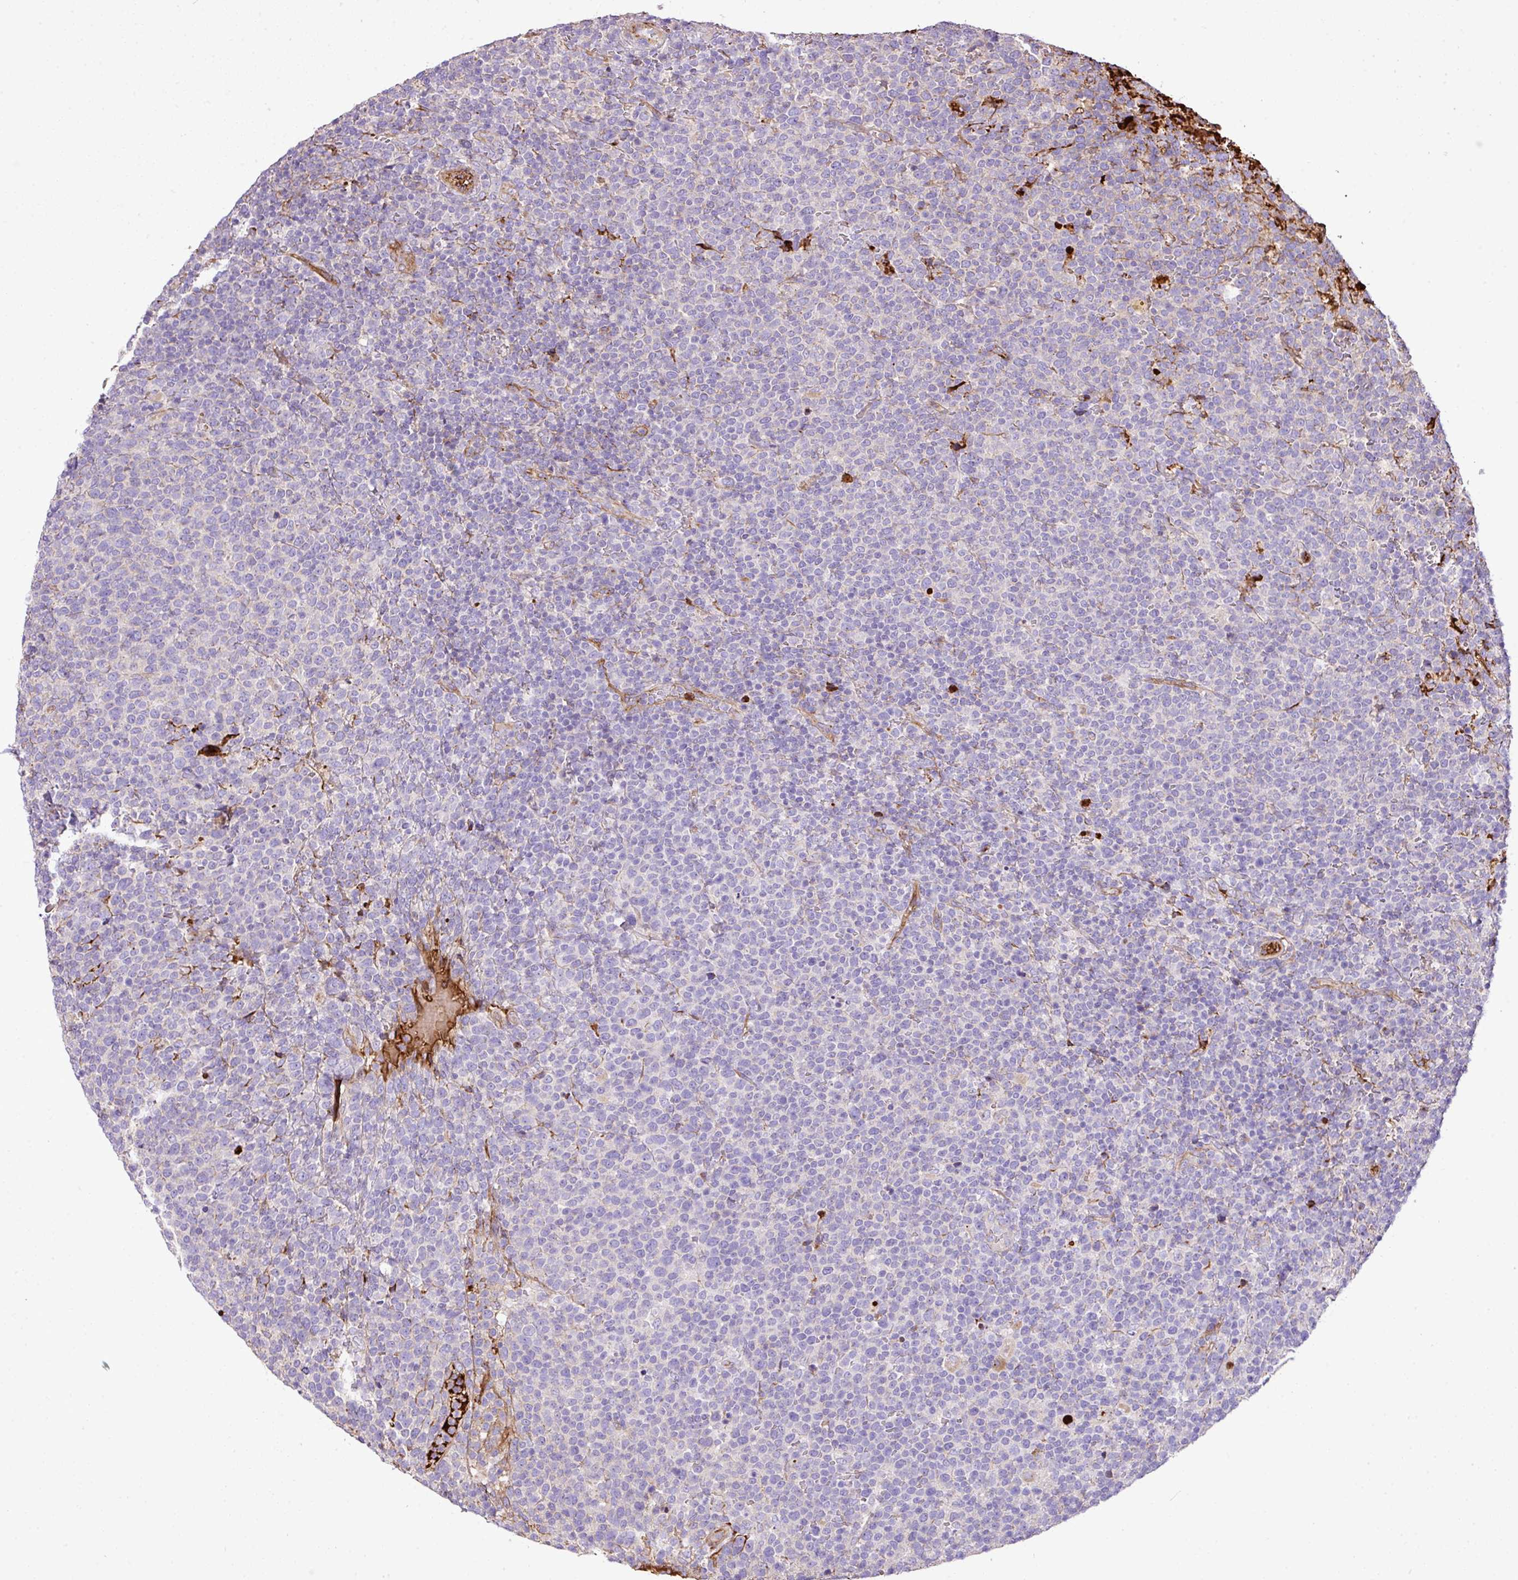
{"staining": {"intensity": "negative", "quantity": "none", "location": "none"}, "tissue": "lymphoma", "cell_type": "Tumor cells", "image_type": "cancer", "snomed": [{"axis": "morphology", "description": "Malignant lymphoma, non-Hodgkin's type, High grade"}, {"axis": "topography", "description": "Lymph node"}], "caption": "This photomicrograph is of malignant lymphoma, non-Hodgkin's type (high-grade) stained with immunohistochemistry to label a protein in brown with the nuclei are counter-stained blue. There is no staining in tumor cells.", "gene": "CTXN2", "patient": {"sex": "male", "age": 61}}